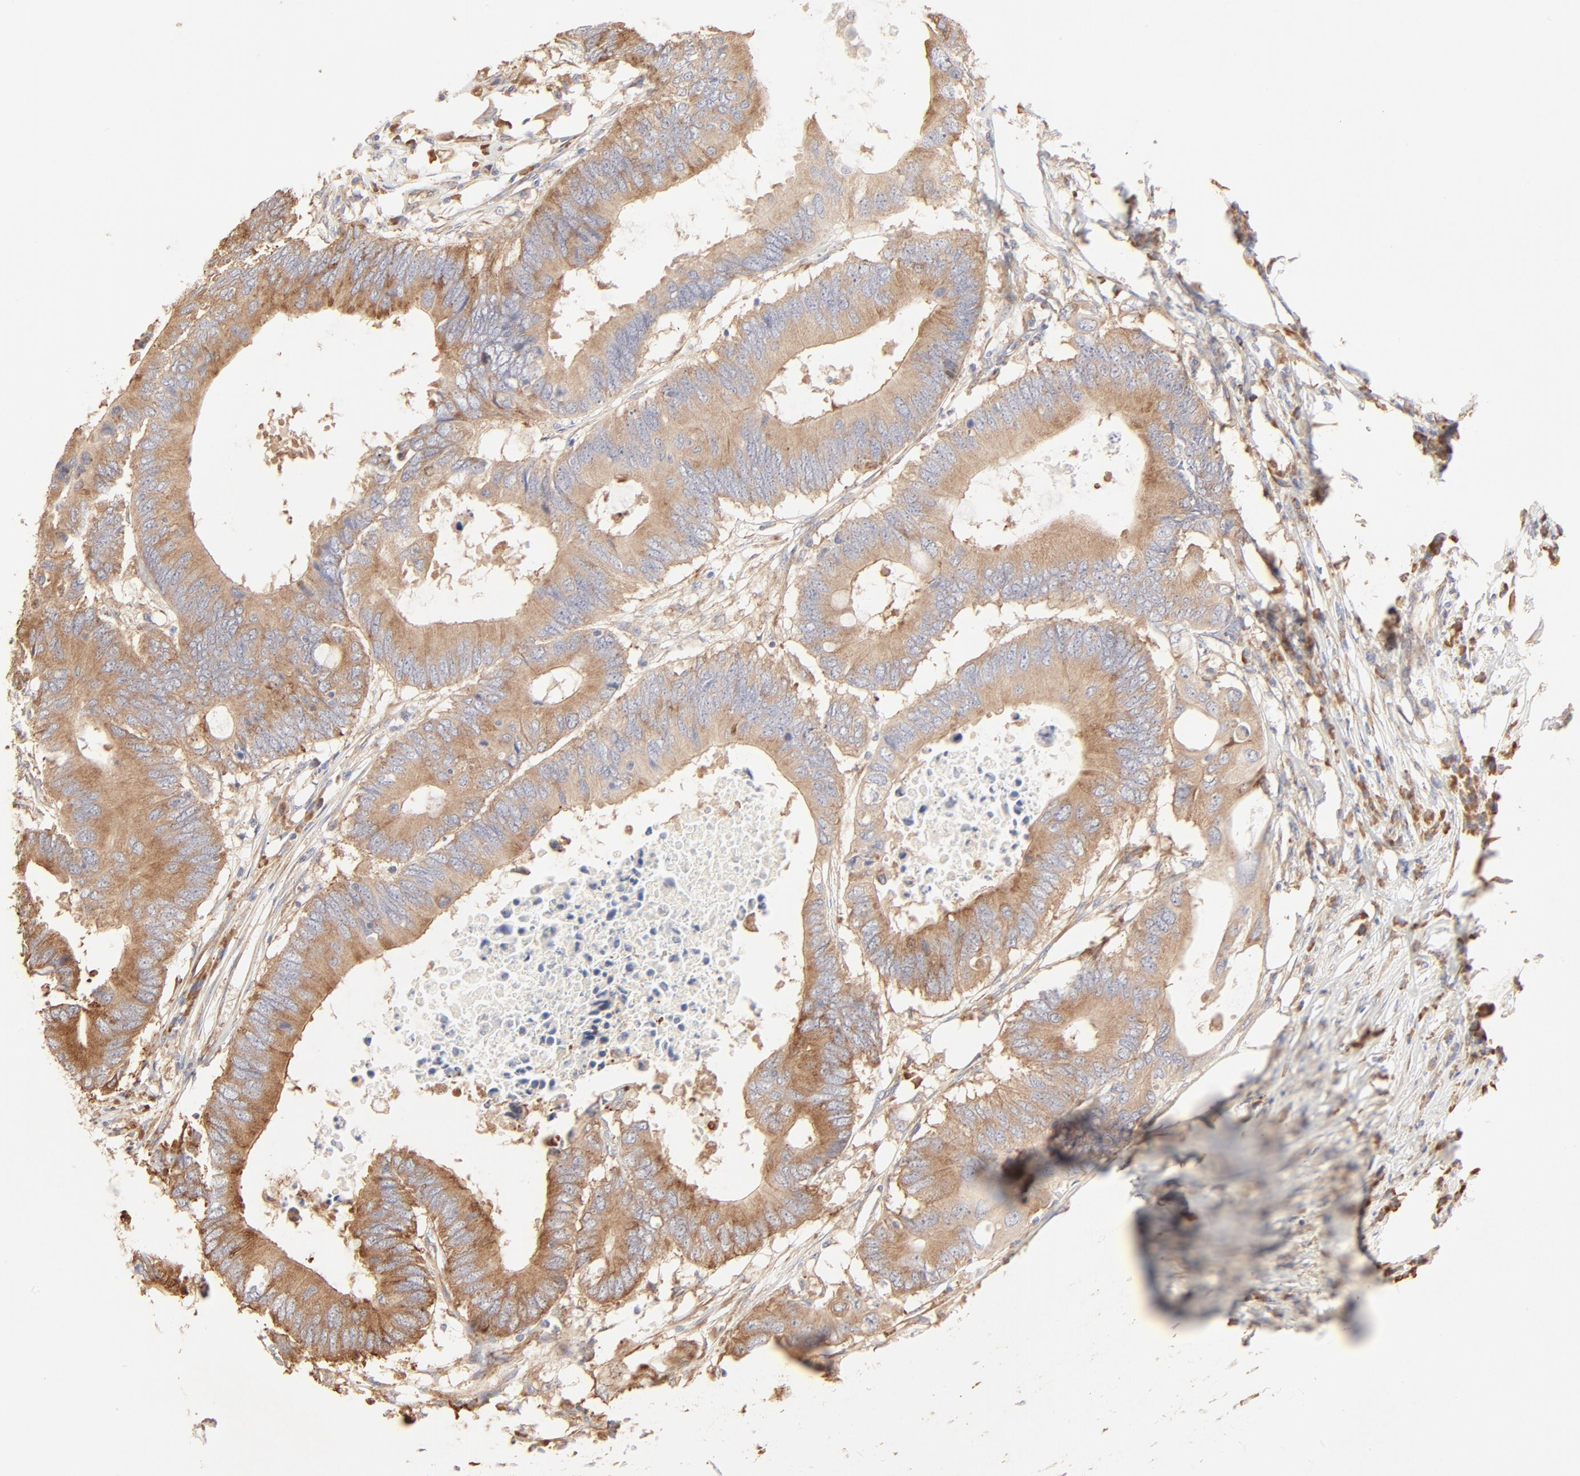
{"staining": {"intensity": "moderate", "quantity": ">75%", "location": "cytoplasmic/membranous"}, "tissue": "colorectal cancer", "cell_type": "Tumor cells", "image_type": "cancer", "snomed": [{"axis": "morphology", "description": "Adenocarcinoma, NOS"}, {"axis": "topography", "description": "Colon"}], "caption": "Brown immunohistochemical staining in colorectal cancer shows moderate cytoplasmic/membranous expression in approximately >75% of tumor cells.", "gene": "RPS20", "patient": {"sex": "male", "age": 71}}